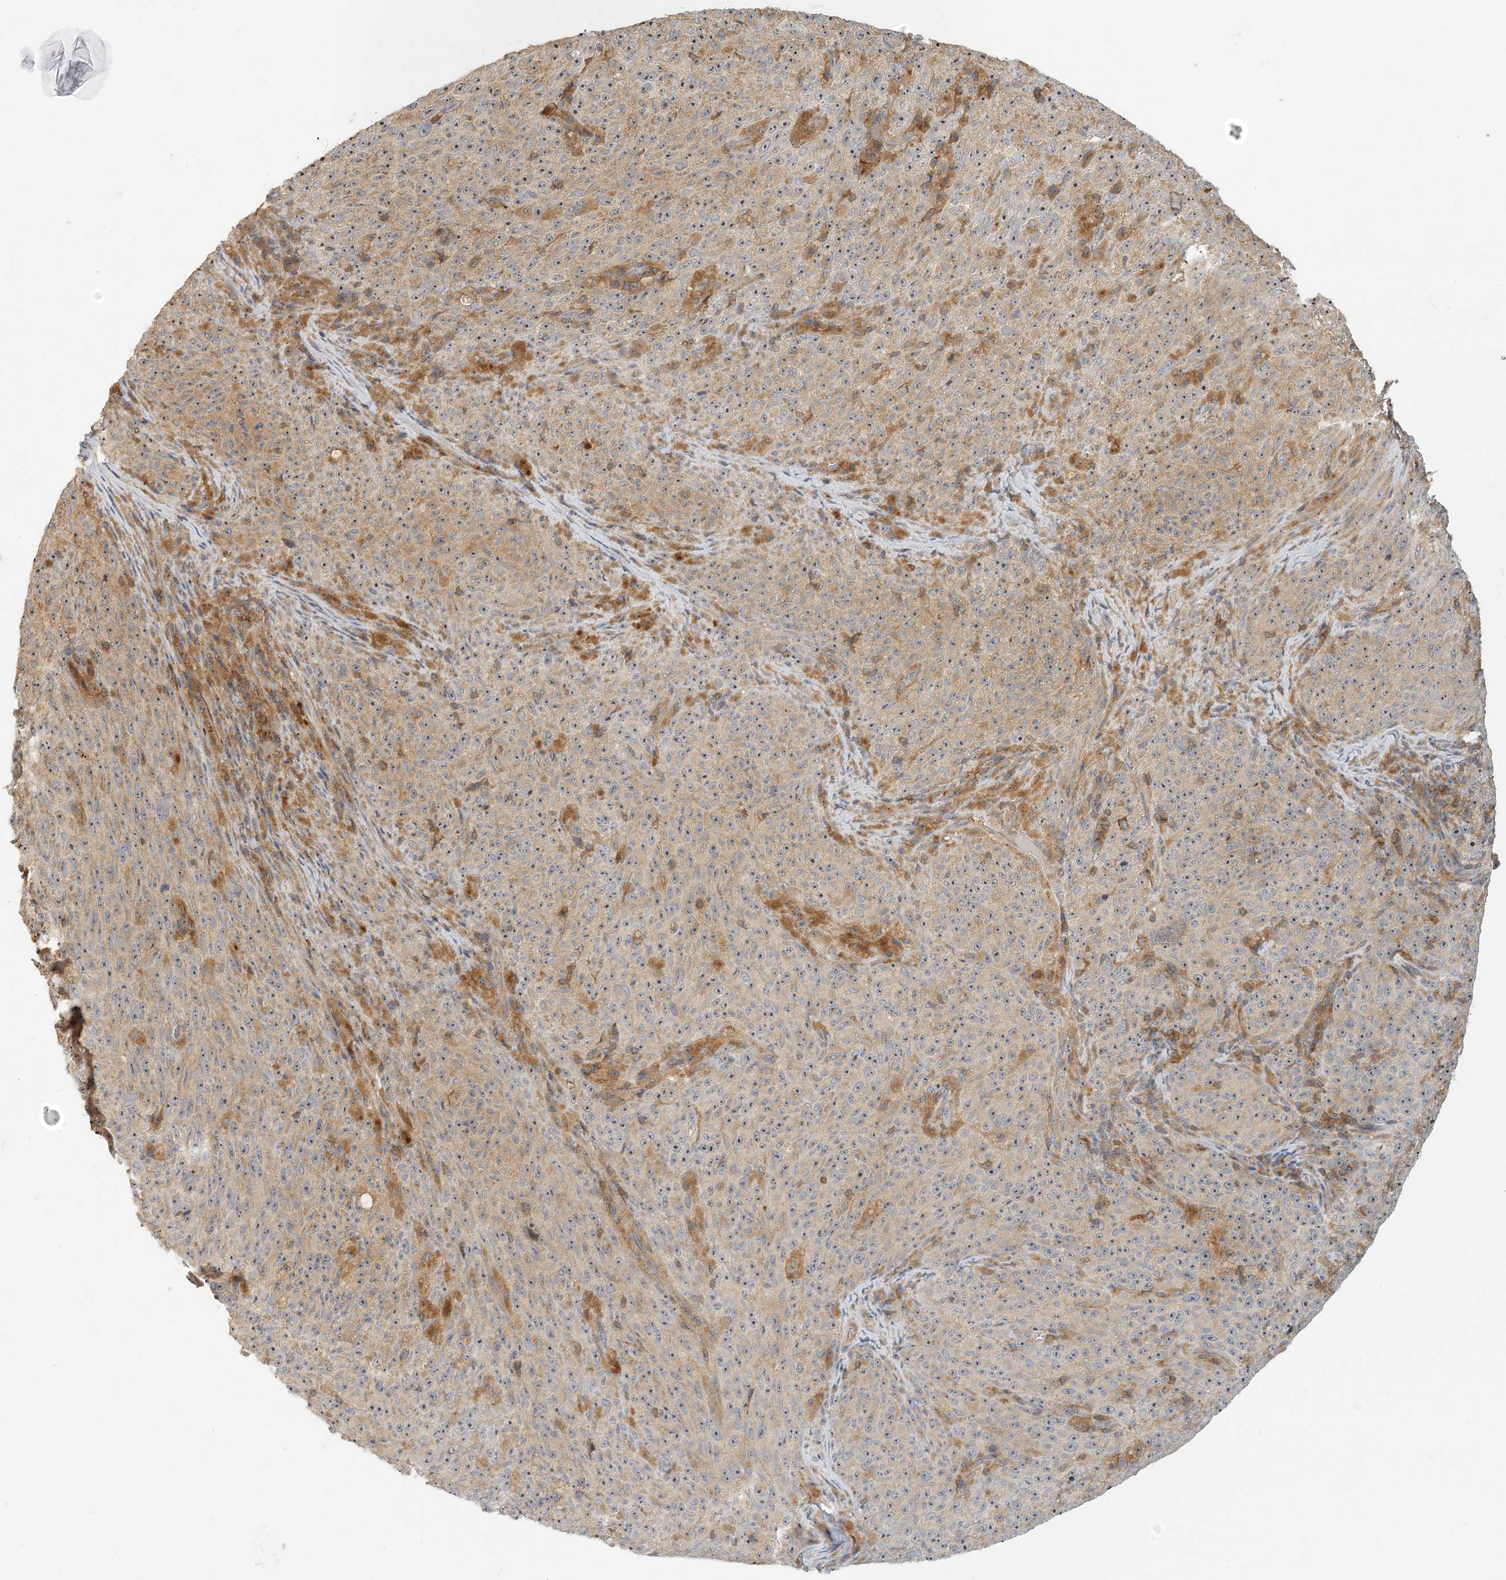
{"staining": {"intensity": "weak", "quantity": "25%-75%", "location": "cytoplasmic/membranous"}, "tissue": "melanoma", "cell_type": "Tumor cells", "image_type": "cancer", "snomed": [{"axis": "morphology", "description": "Malignant melanoma, NOS"}, {"axis": "topography", "description": "Skin"}], "caption": "An IHC image of tumor tissue is shown. Protein staining in brown shows weak cytoplasmic/membranous positivity in malignant melanoma within tumor cells.", "gene": "COLEC11", "patient": {"sex": "female", "age": 82}}